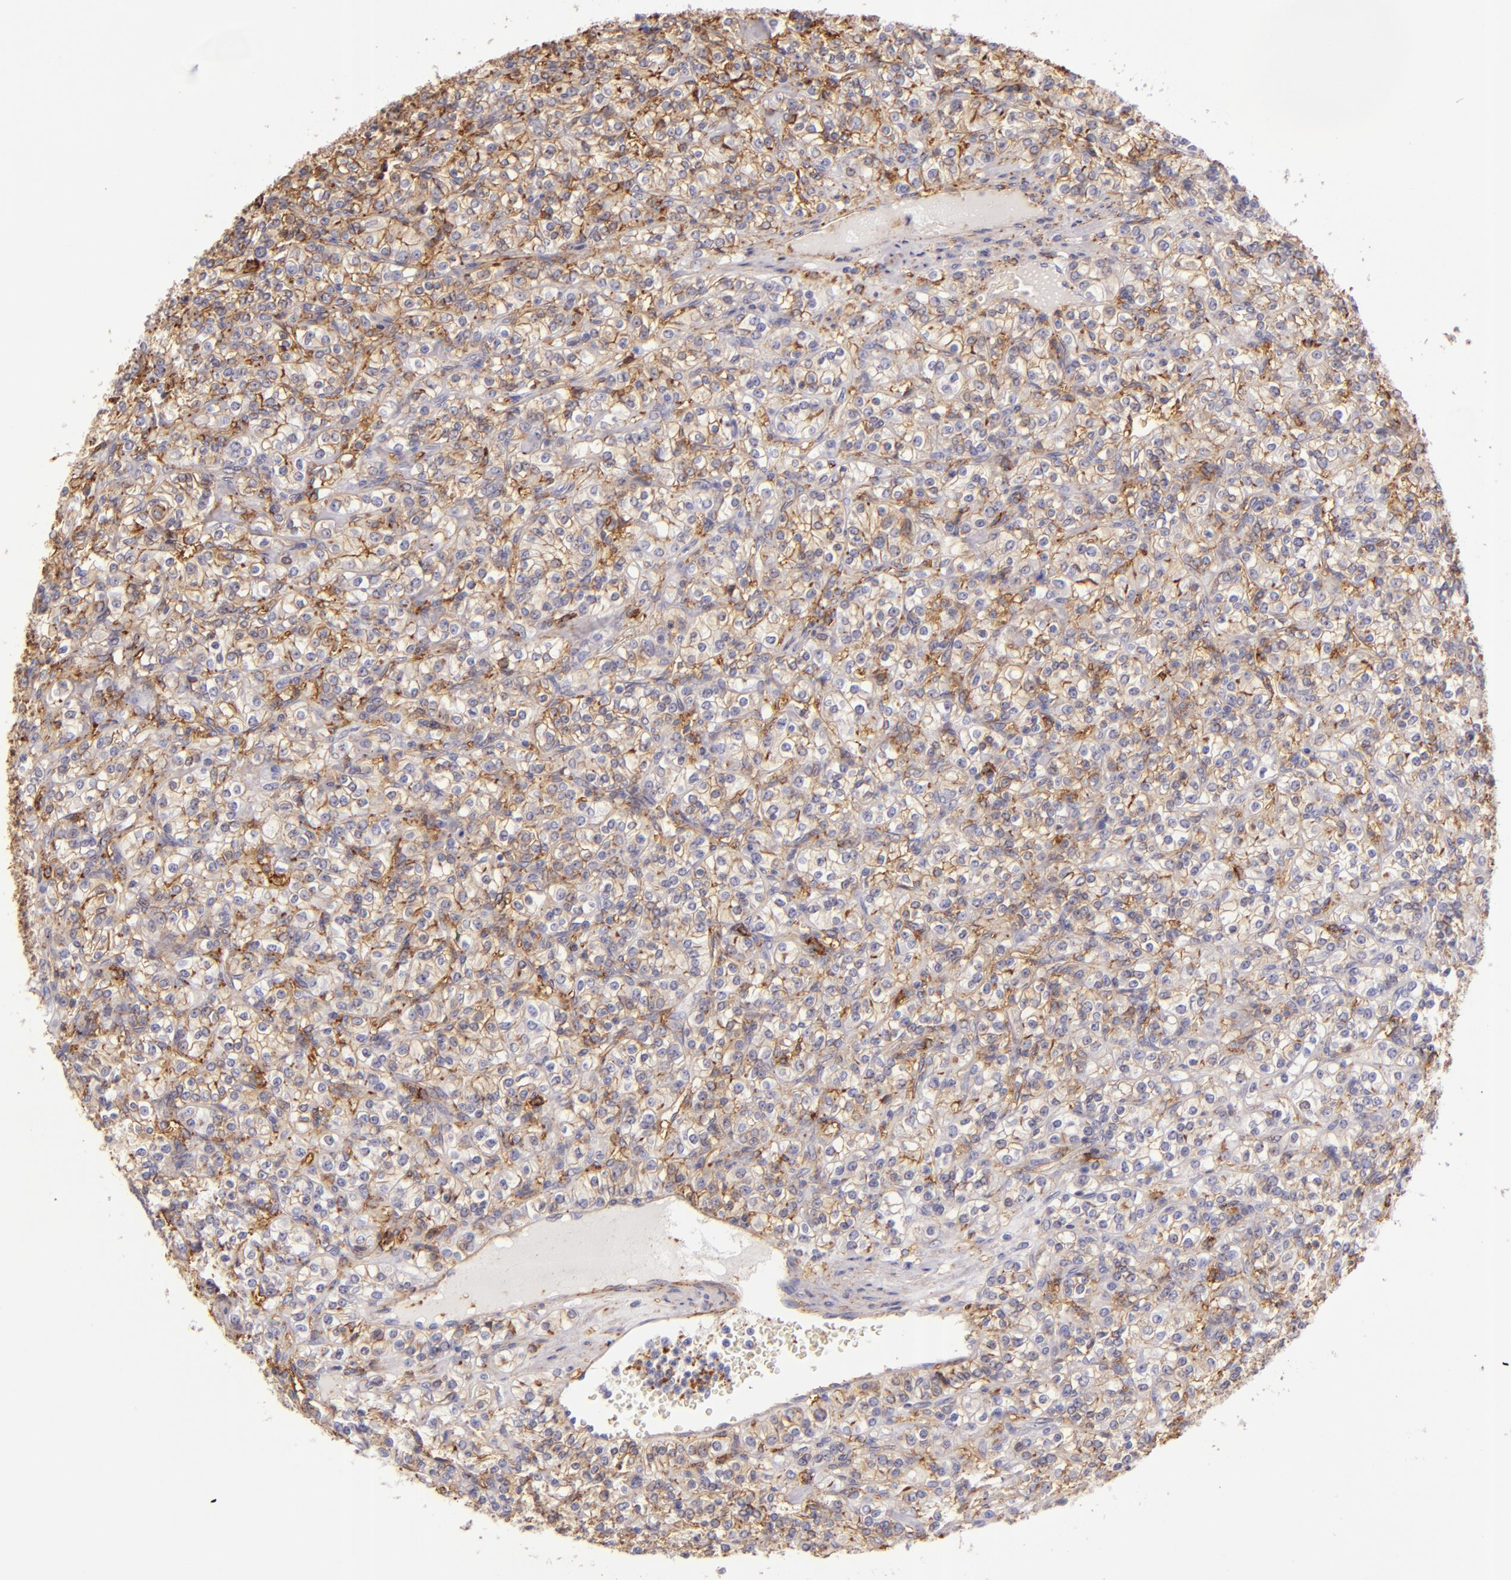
{"staining": {"intensity": "moderate", "quantity": ">75%", "location": "cytoplasmic/membranous"}, "tissue": "renal cancer", "cell_type": "Tumor cells", "image_type": "cancer", "snomed": [{"axis": "morphology", "description": "Adenocarcinoma, NOS"}, {"axis": "topography", "description": "Kidney"}], "caption": "About >75% of tumor cells in renal cancer exhibit moderate cytoplasmic/membranous protein staining as visualized by brown immunohistochemical staining.", "gene": "CD9", "patient": {"sex": "male", "age": 77}}